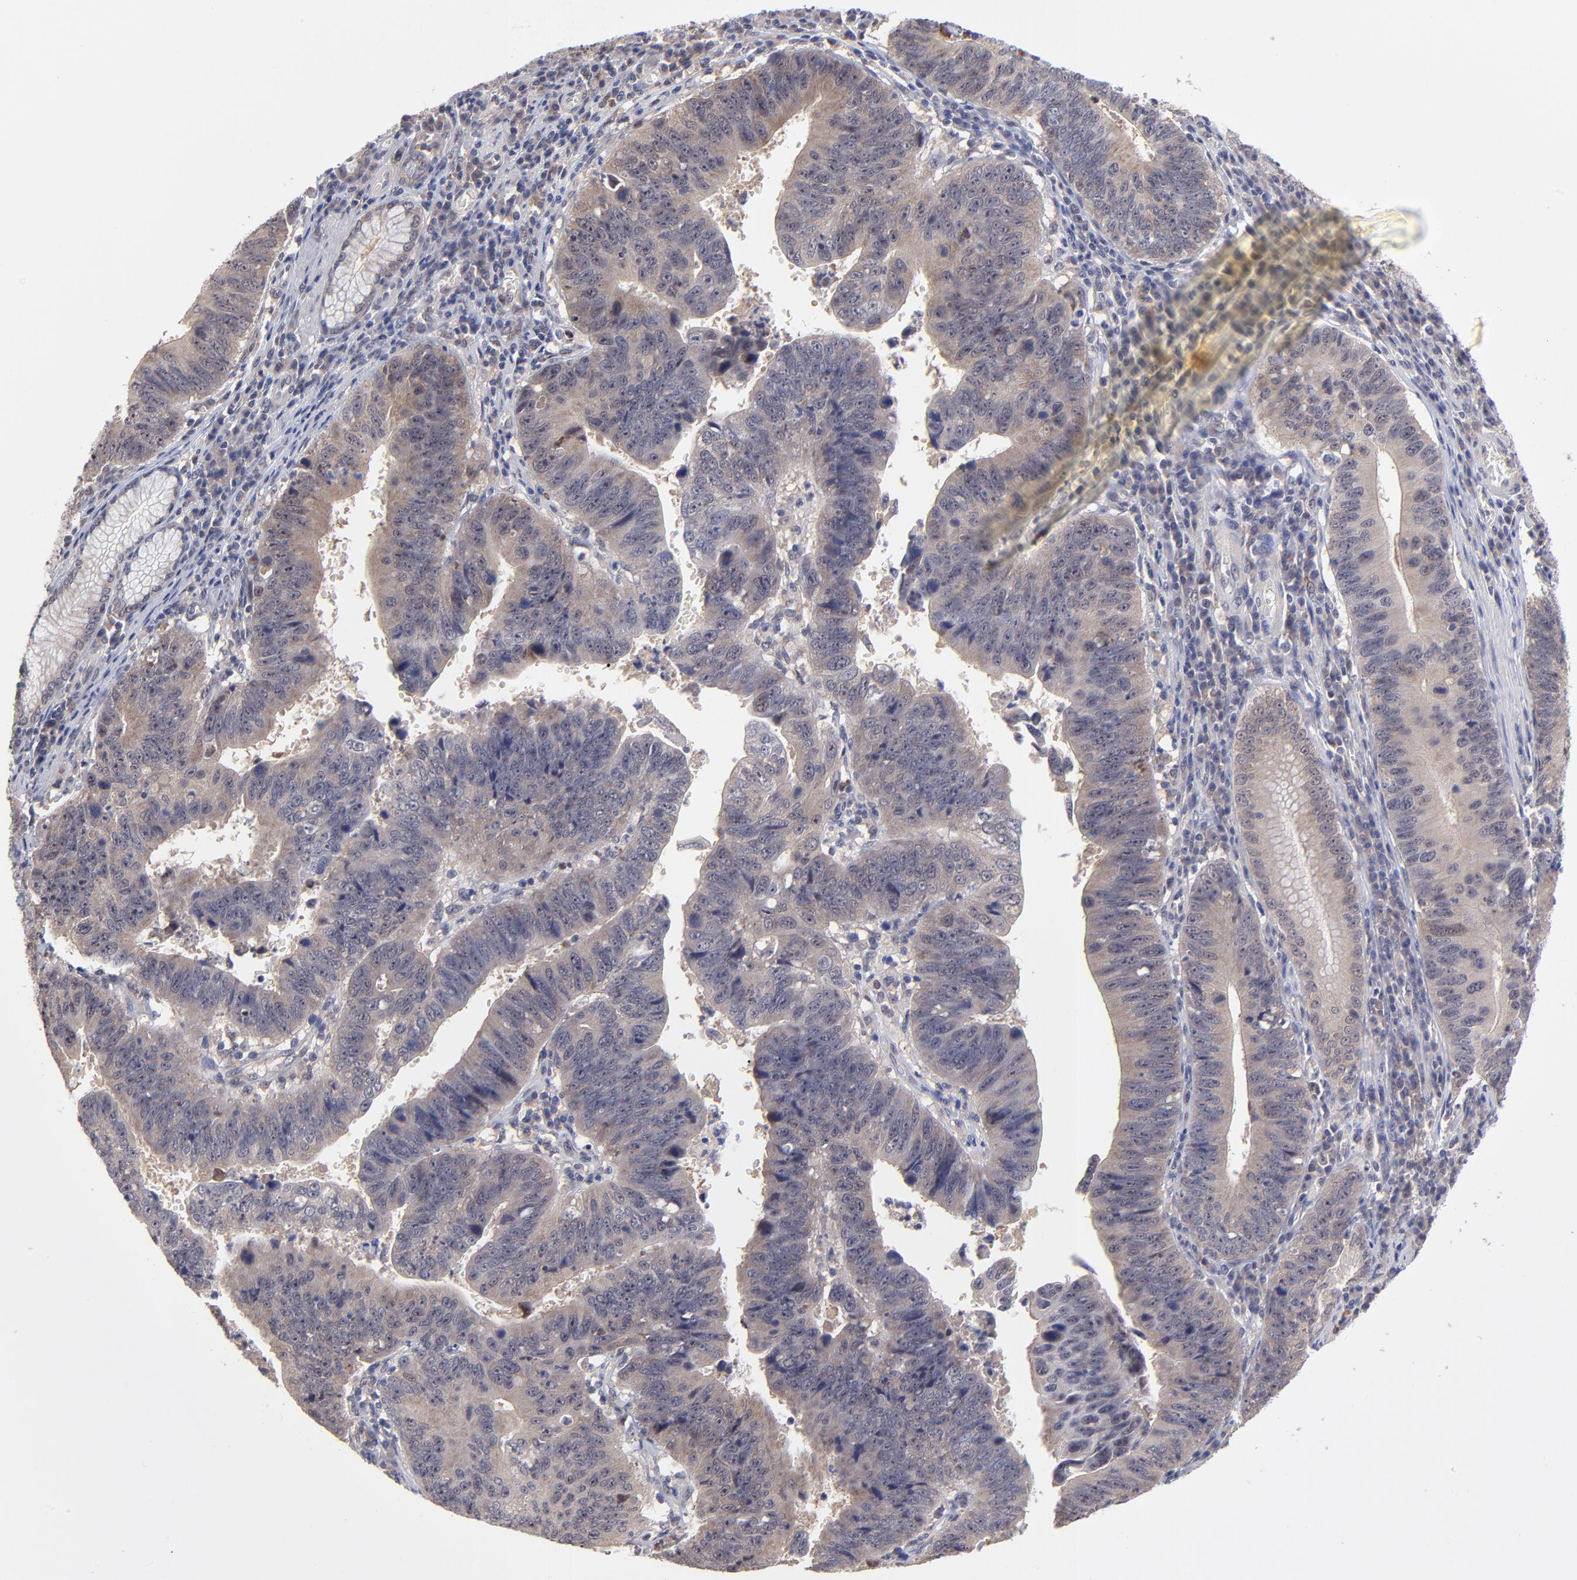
{"staining": {"intensity": "weak", "quantity": ">75%", "location": "cytoplasmic/membranous"}, "tissue": "stomach cancer", "cell_type": "Tumor cells", "image_type": "cancer", "snomed": [{"axis": "morphology", "description": "Adenocarcinoma, NOS"}, {"axis": "topography", "description": "Stomach"}], "caption": "Immunohistochemistry micrograph of human stomach cancer (adenocarcinoma) stained for a protein (brown), which exhibits low levels of weak cytoplasmic/membranous staining in approximately >75% of tumor cells.", "gene": "UBE2E3", "patient": {"sex": "male", "age": 59}}